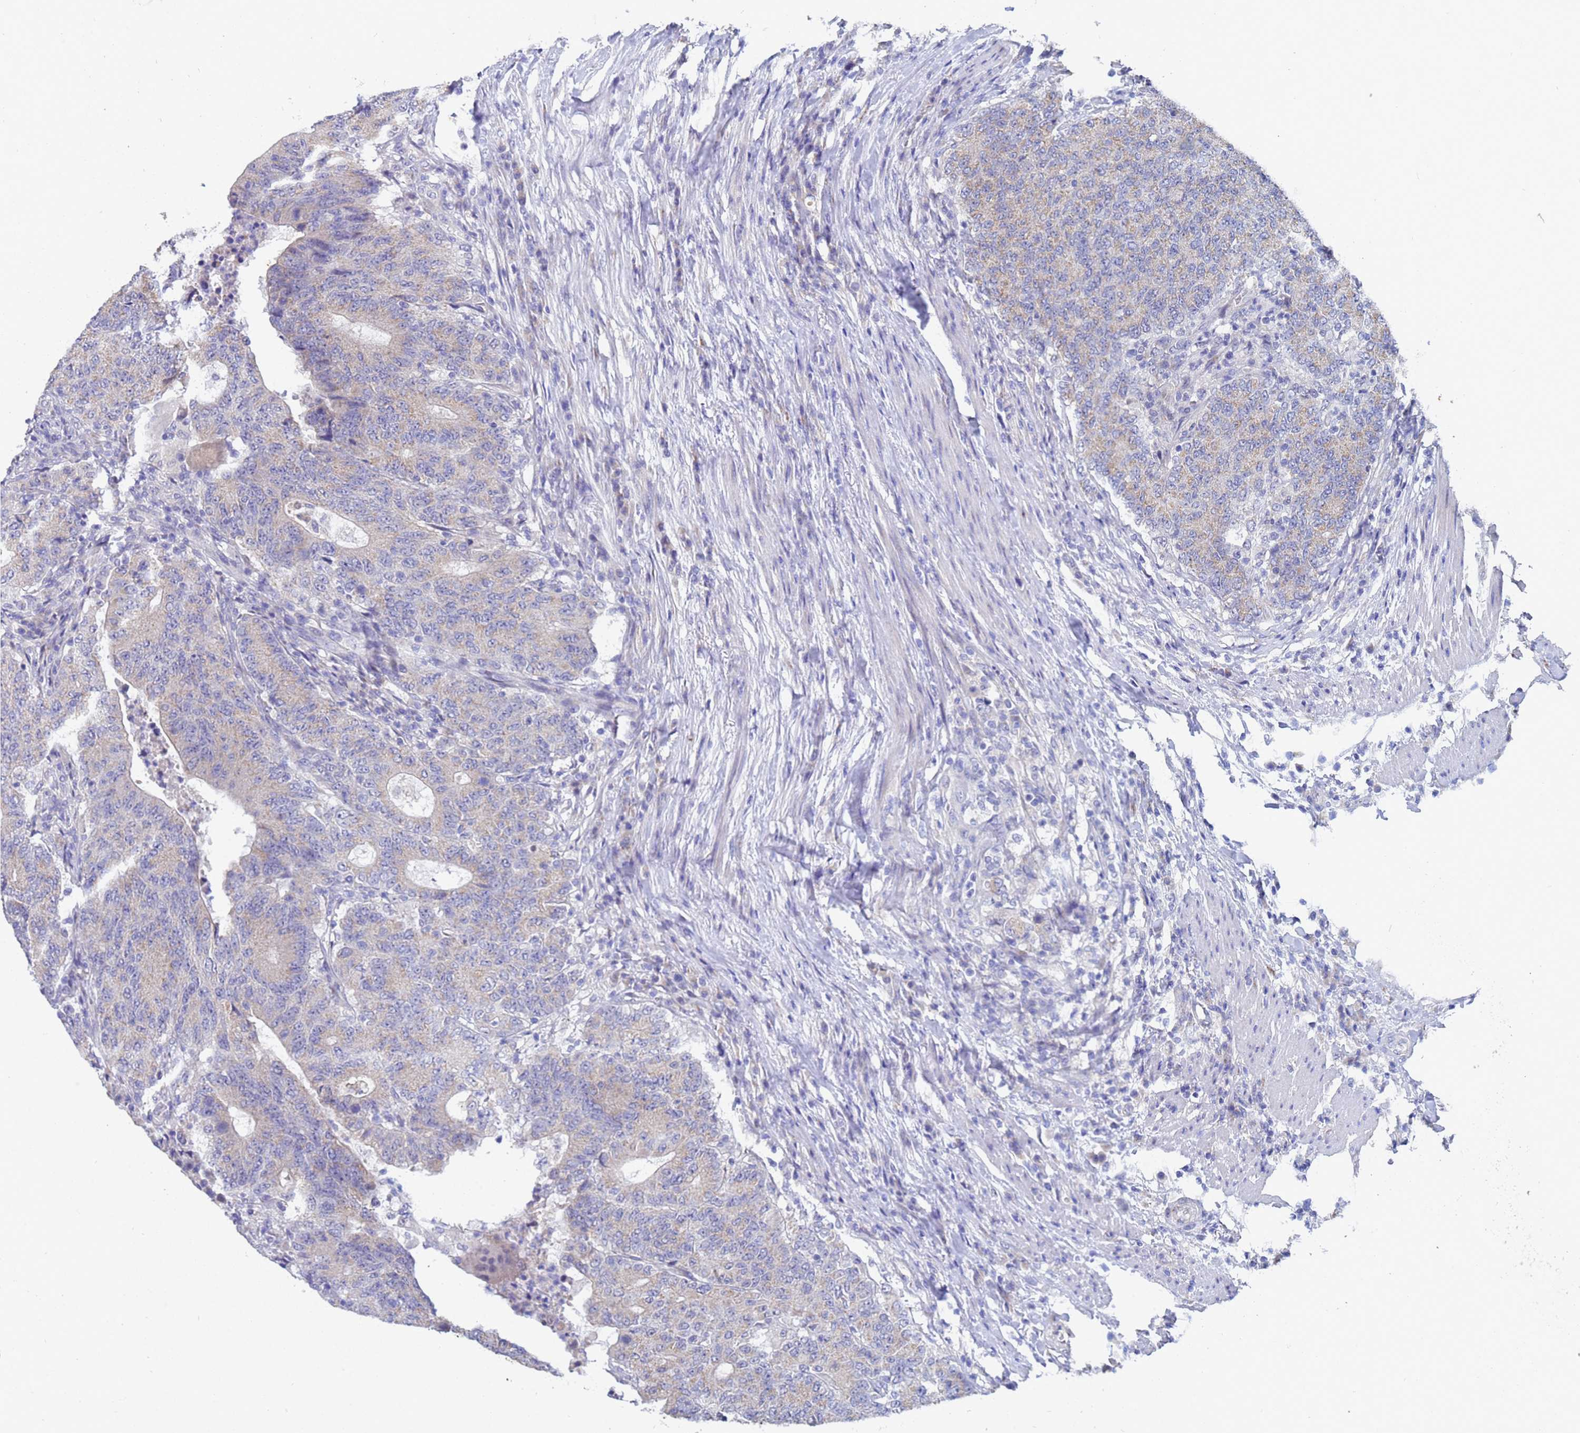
{"staining": {"intensity": "negative", "quantity": "none", "location": "none"}, "tissue": "colorectal cancer", "cell_type": "Tumor cells", "image_type": "cancer", "snomed": [{"axis": "morphology", "description": "Adenocarcinoma, NOS"}, {"axis": "topography", "description": "Colon"}], "caption": "IHC photomicrograph of neoplastic tissue: colorectal cancer stained with DAB reveals no significant protein staining in tumor cells. Nuclei are stained in blue.", "gene": "IHO1", "patient": {"sex": "female", "age": 75}}